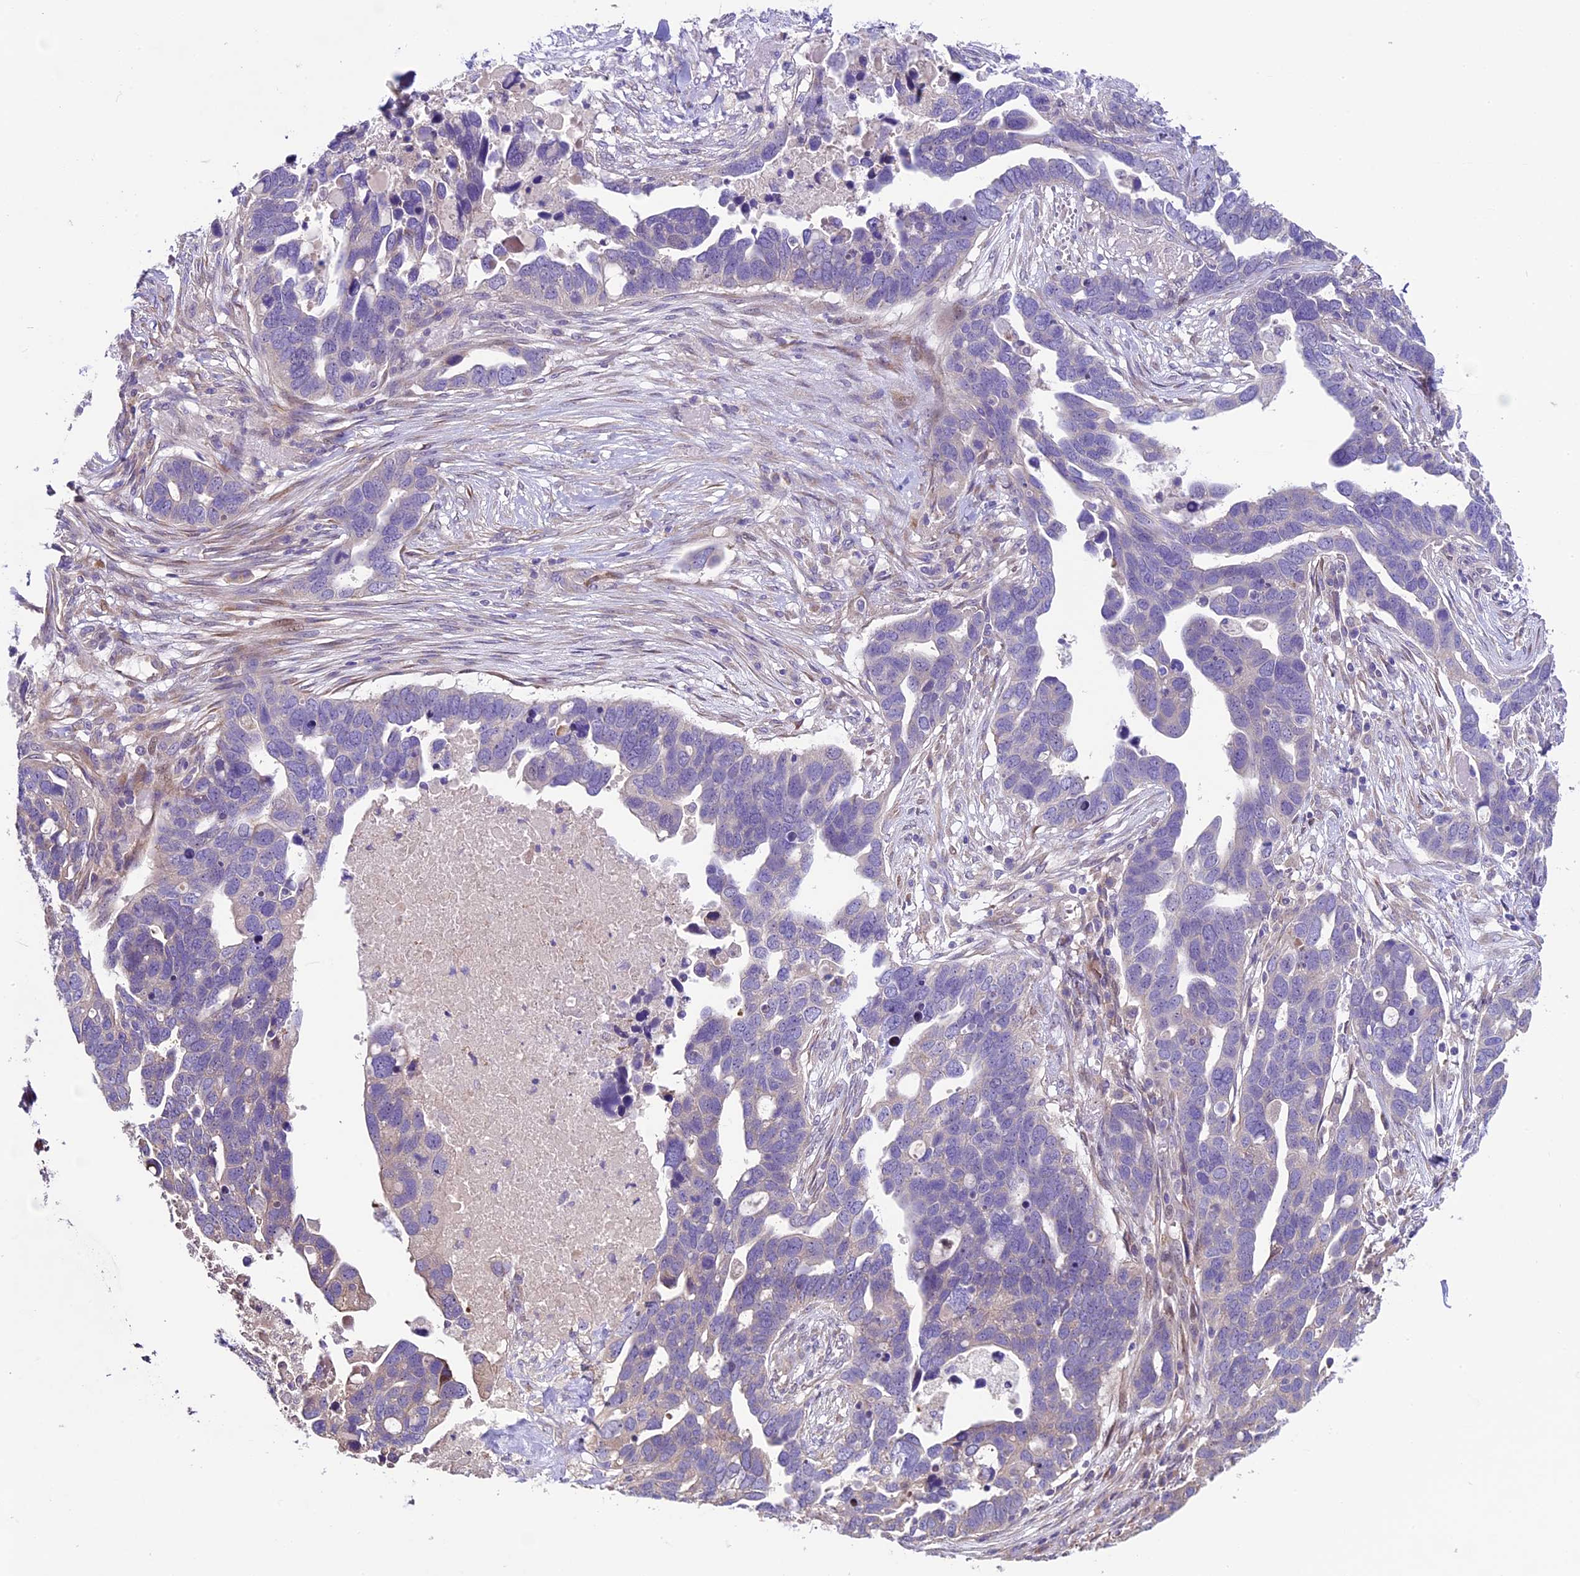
{"staining": {"intensity": "negative", "quantity": "none", "location": "none"}, "tissue": "ovarian cancer", "cell_type": "Tumor cells", "image_type": "cancer", "snomed": [{"axis": "morphology", "description": "Cystadenocarcinoma, serous, NOS"}, {"axis": "topography", "description": "Ovary"}], "caption": "DAB immunohistochemical staining of ovarian cancer (serous cystadenocarcinoma) demonstrates no significant positivity in tumor cells.", "gene": "SPIRE1", "patient": {"sex": "female", "age": 54}}